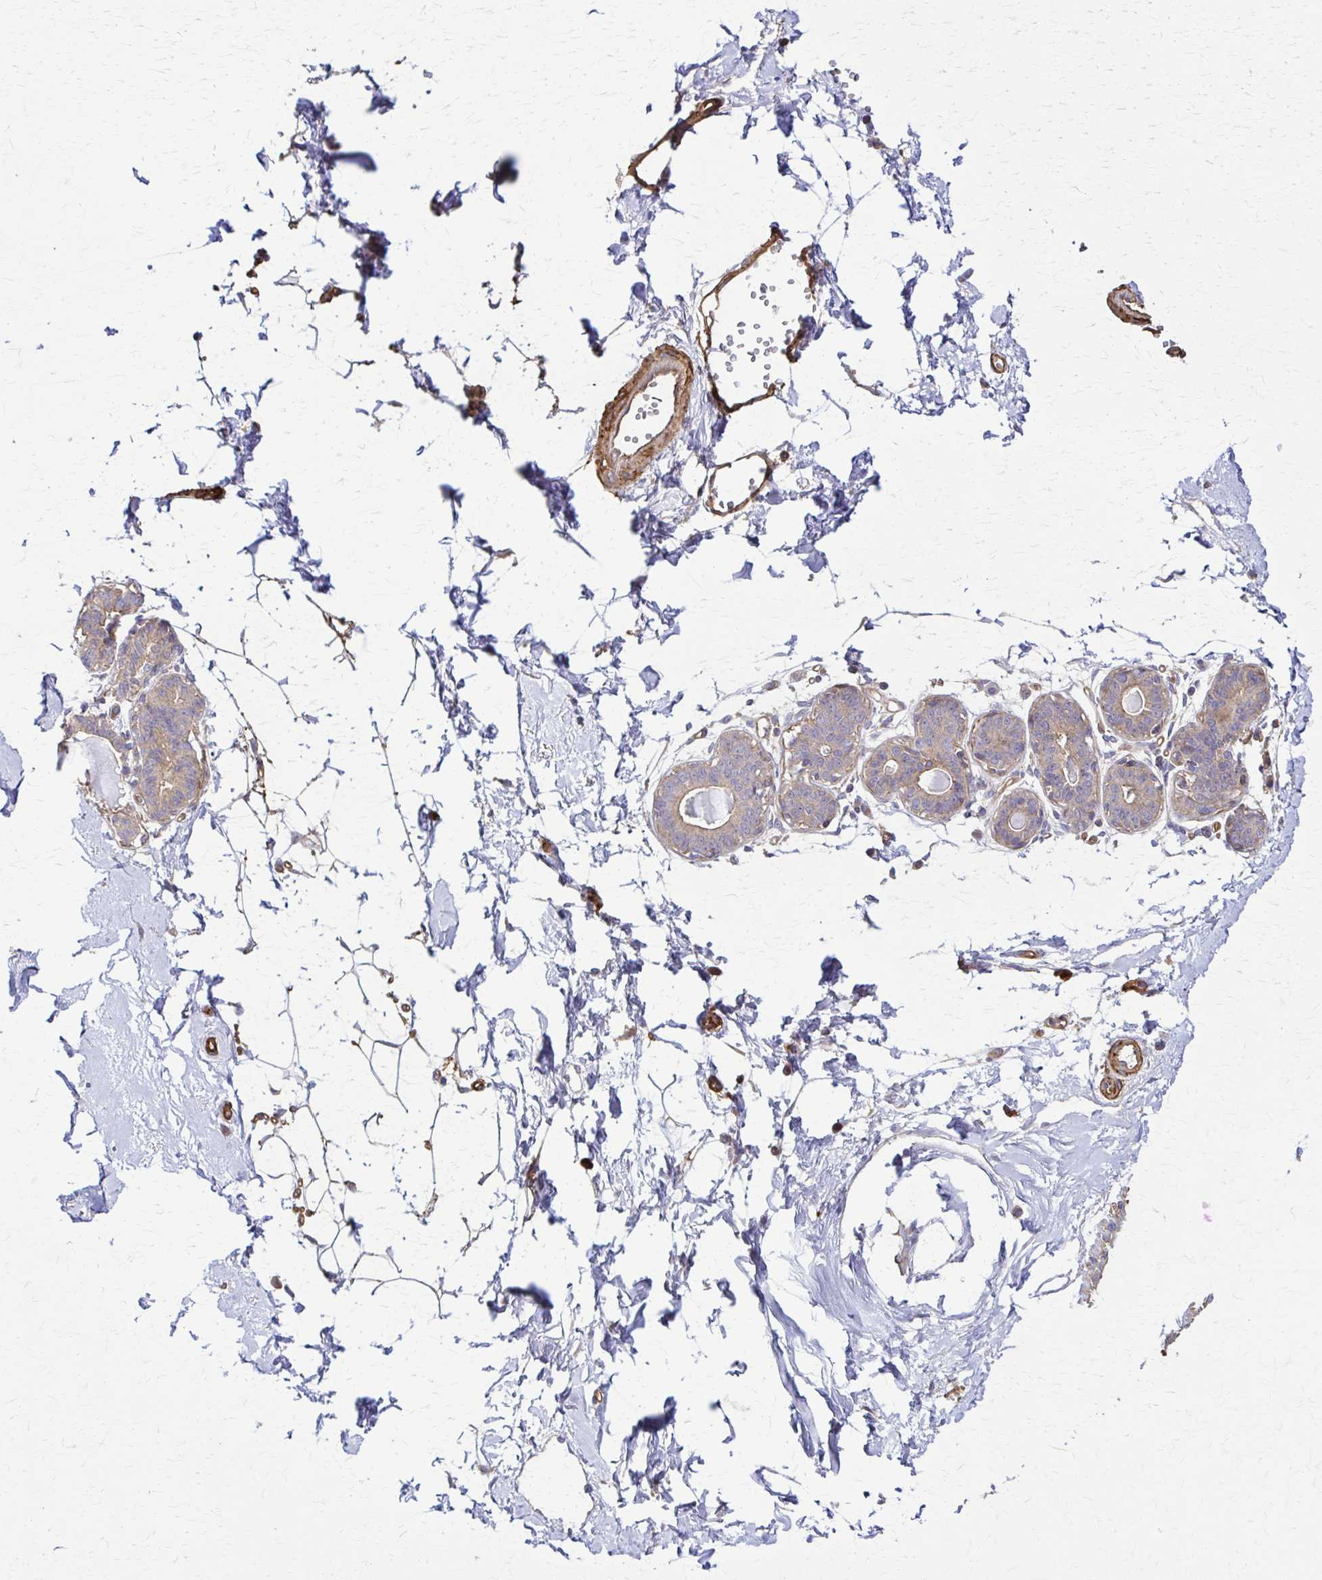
{"staining": {"intensity": "negative", "quantity": "none", "location": "none"}, "tissue": "breast", "cell_type": "Adipocytes", "image_type": "normal", "snomed": [{"axis": "morphology", "description": "Normal tissue, NOS"}, {"axis": "topography", "description": "Breast"}], "caption": "The photomicrograph shows no staining of adipocytes in benign breast.", "gene": "DSP", "patient": {"sex": "female", "age": 45}}